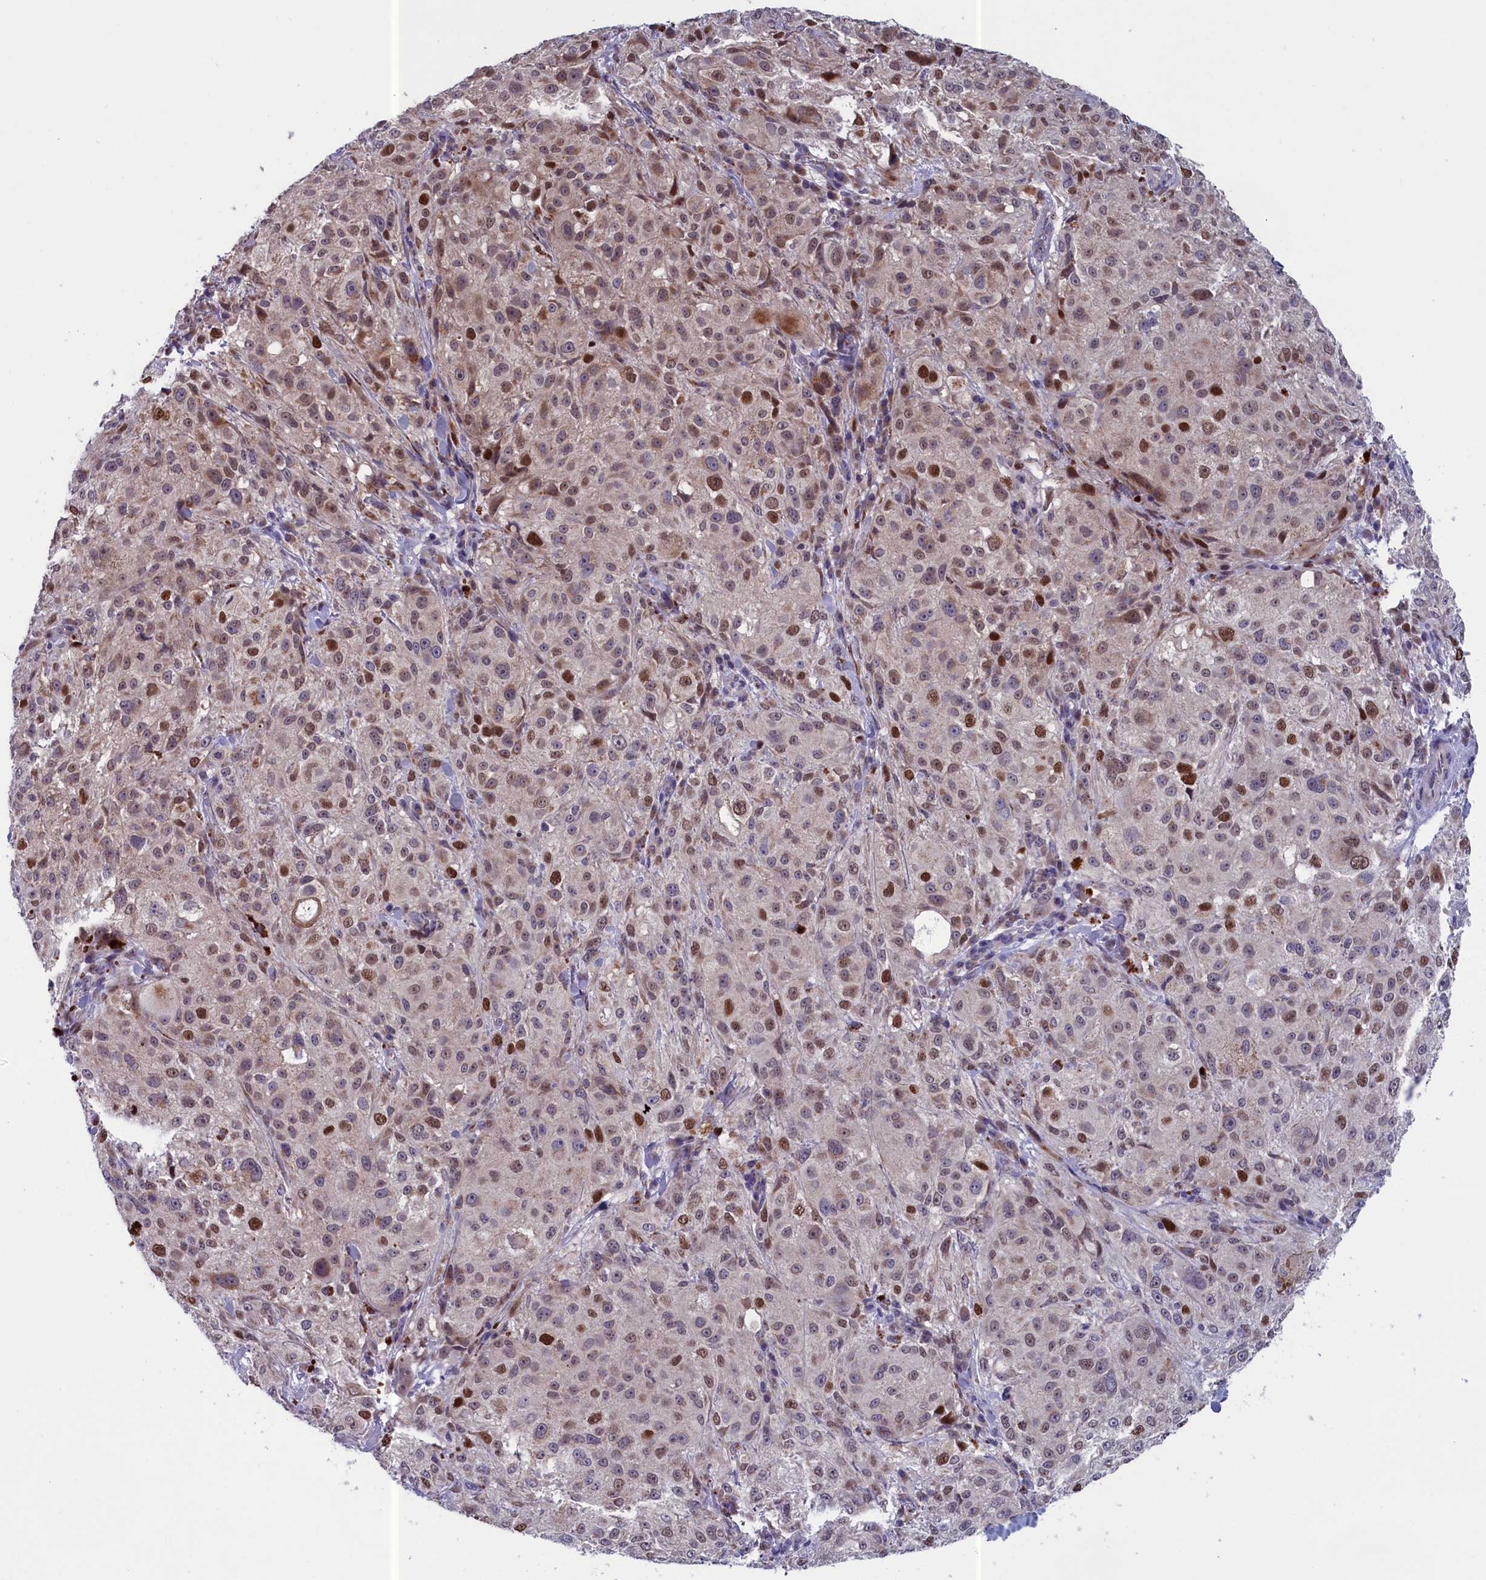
{"staining": {"intensity": "moderate", "quantity": "<25%", "location": "nuclear"}, "tissue": "melanoma", "cell_type": "Tumor cells", "image_type": "cancer", "snomed": [{"axis": "morphology", "description": "Necrosis, NOS"}, {"axis": "morphology", "description": "Malignant melanoma, NOS"}, {"axis": "topography", "description": "Skin"}], "caption": "IHC of human malignant melanoma reveals low levels of moderate nuclear staining in about <25% of tumor cells. Nuclei are stained in blue.", "gene": "LIG1", "patient": {"sex": "female", "age": 87}}